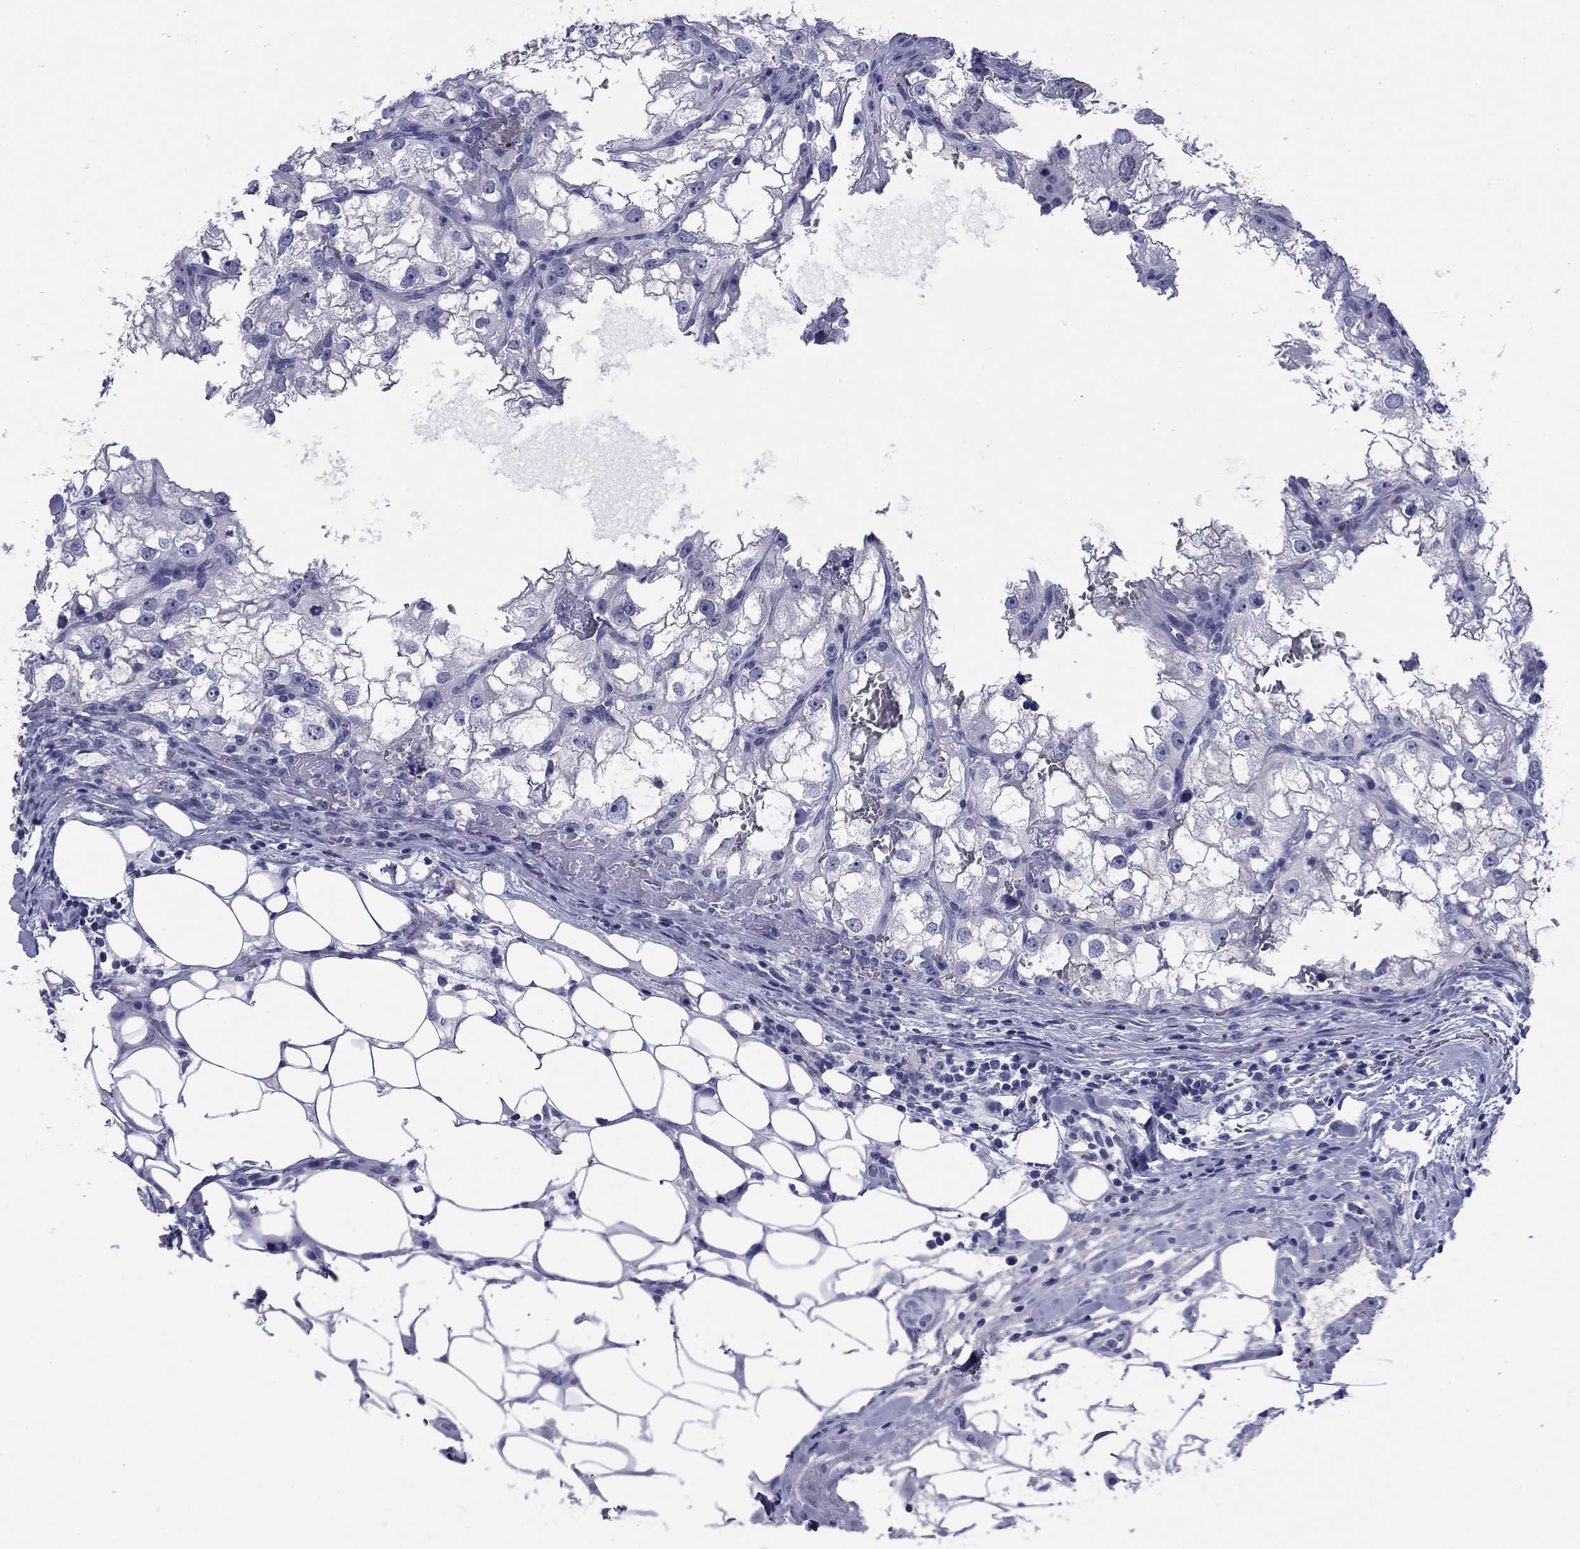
{"staining": {"intensity": "negative", "quantity": "none", "location": "none"}, "tissue": "renal cancer", "cell_type": "Tumor cells", "image_type": "cancer", "snomed": [{"axis": "morphology", "description": "Adenocarcinoma, NOS"}, {"axis": "topography", "description": "Kidney"}], "caption": "Renal adenocarcinoma was stained to show a protein in brown. There is no significant positivity in tumor cells.", "gene": "ABCC2", "patient": {"sex": "male", "age": 59}}